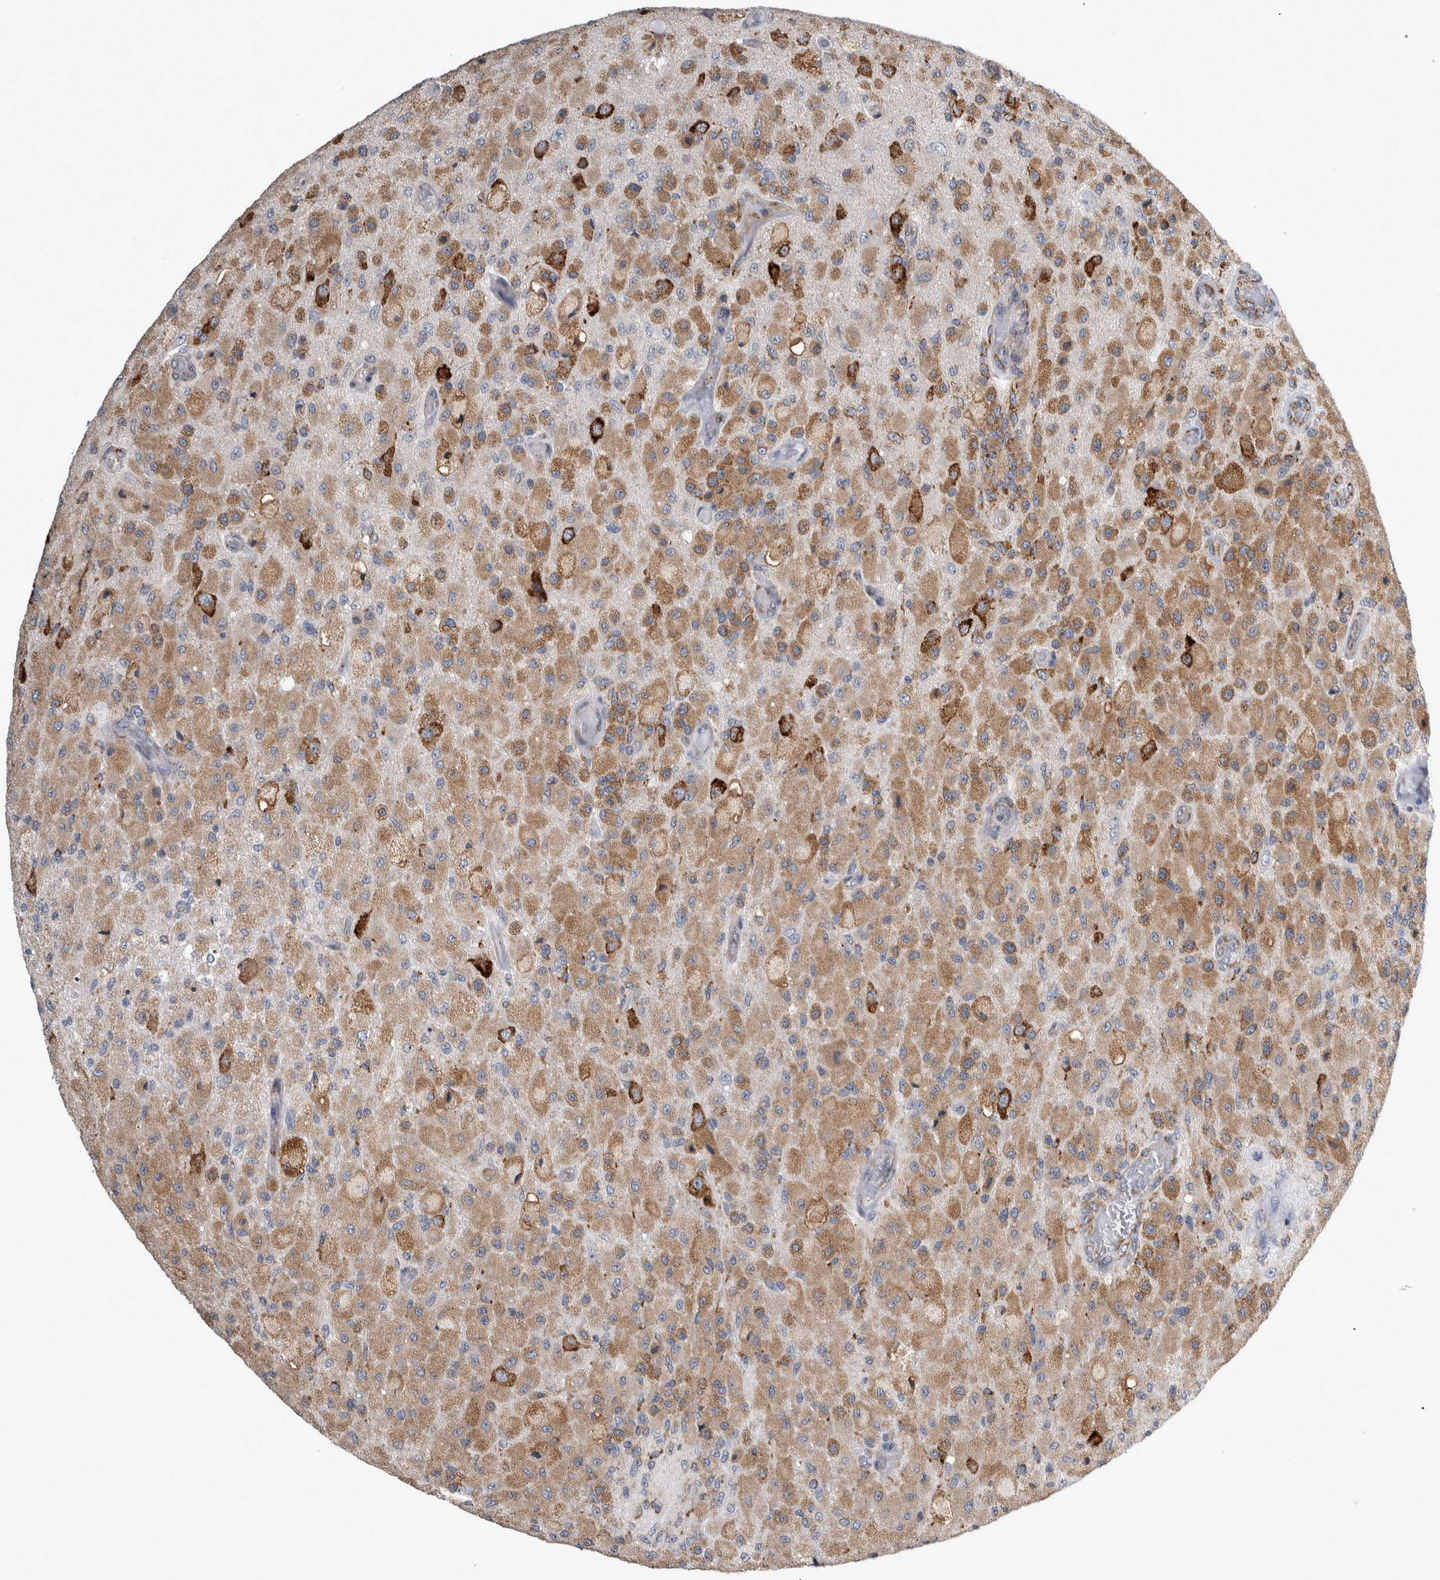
{"staining": {"intensity": "moderate", "quantity": ">75%", "location": "cytoplasmic/membranous"}, "tissue": "glioma", "cell_type": "Tumor cells", "image_type": "cancer", "snomed": [{"axis": "morphology", "description": "Normal tissue, NOS"}, {"axis": "morphology", "description": "Glioma, malignant, High grade"}, {"axis": "topography", "description": "Cerebral cortex"}], "caption": "Tumor cells reveal medium levels of moderate cytoplasmic/membranous positivity in about >75% of cells in human glioma.", "gene": "FHIP2B", "patient": {"sex": "male", "age": 77}}